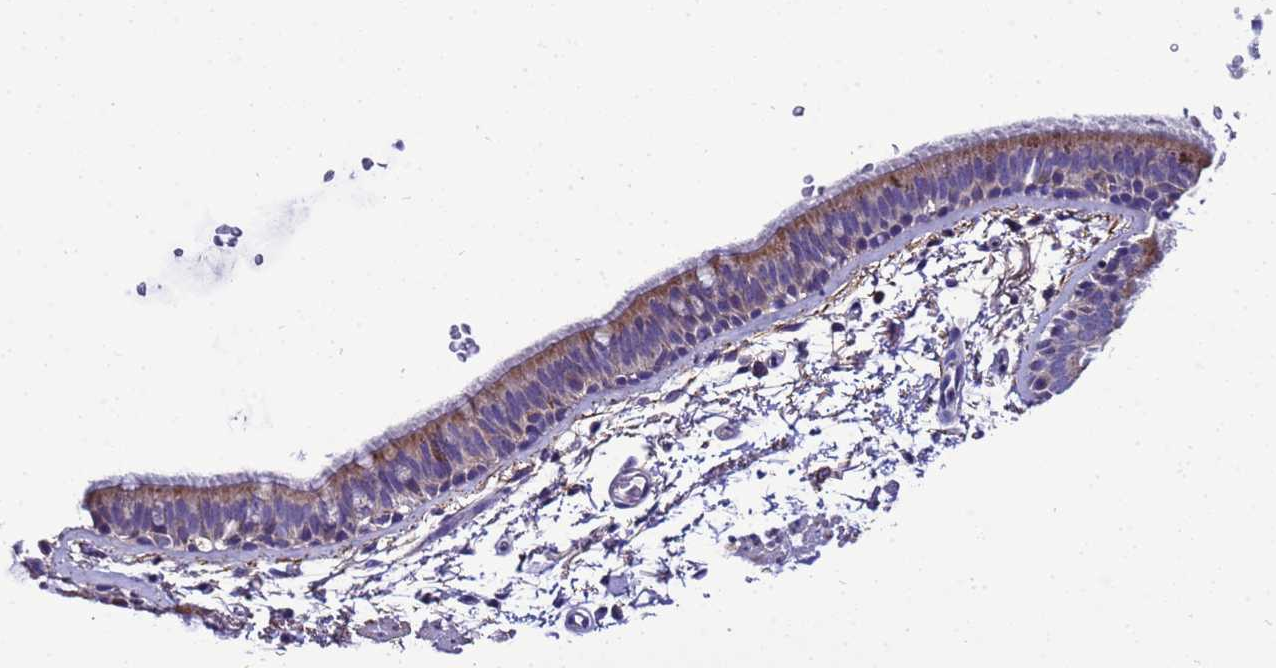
{"staining": {"intensity": "moderate", "quantity": "25%-75%", "location": "cytoplasmic/membranous"}, "tissue": "bronchus", "cell_type": "Respiratory epithelial cells", "image_type": "normal", "snomed": [{"axis": "morphology", "description": "Normal tissue, NOS"}, {"axis": "topography", "description": "Lymph node"}, {"axis": "topography", "description": "Bronchus"}], "caption": "This is a photomicrograph of immunohistochemistry (IHC) staining of unremarkable bronchus, which shows moderate positivity in the cytoplasmic/membranous of respiratory epithelial cells.", "gene": "HIGD2A", "patient": {"sex": "female", "age": 70}}